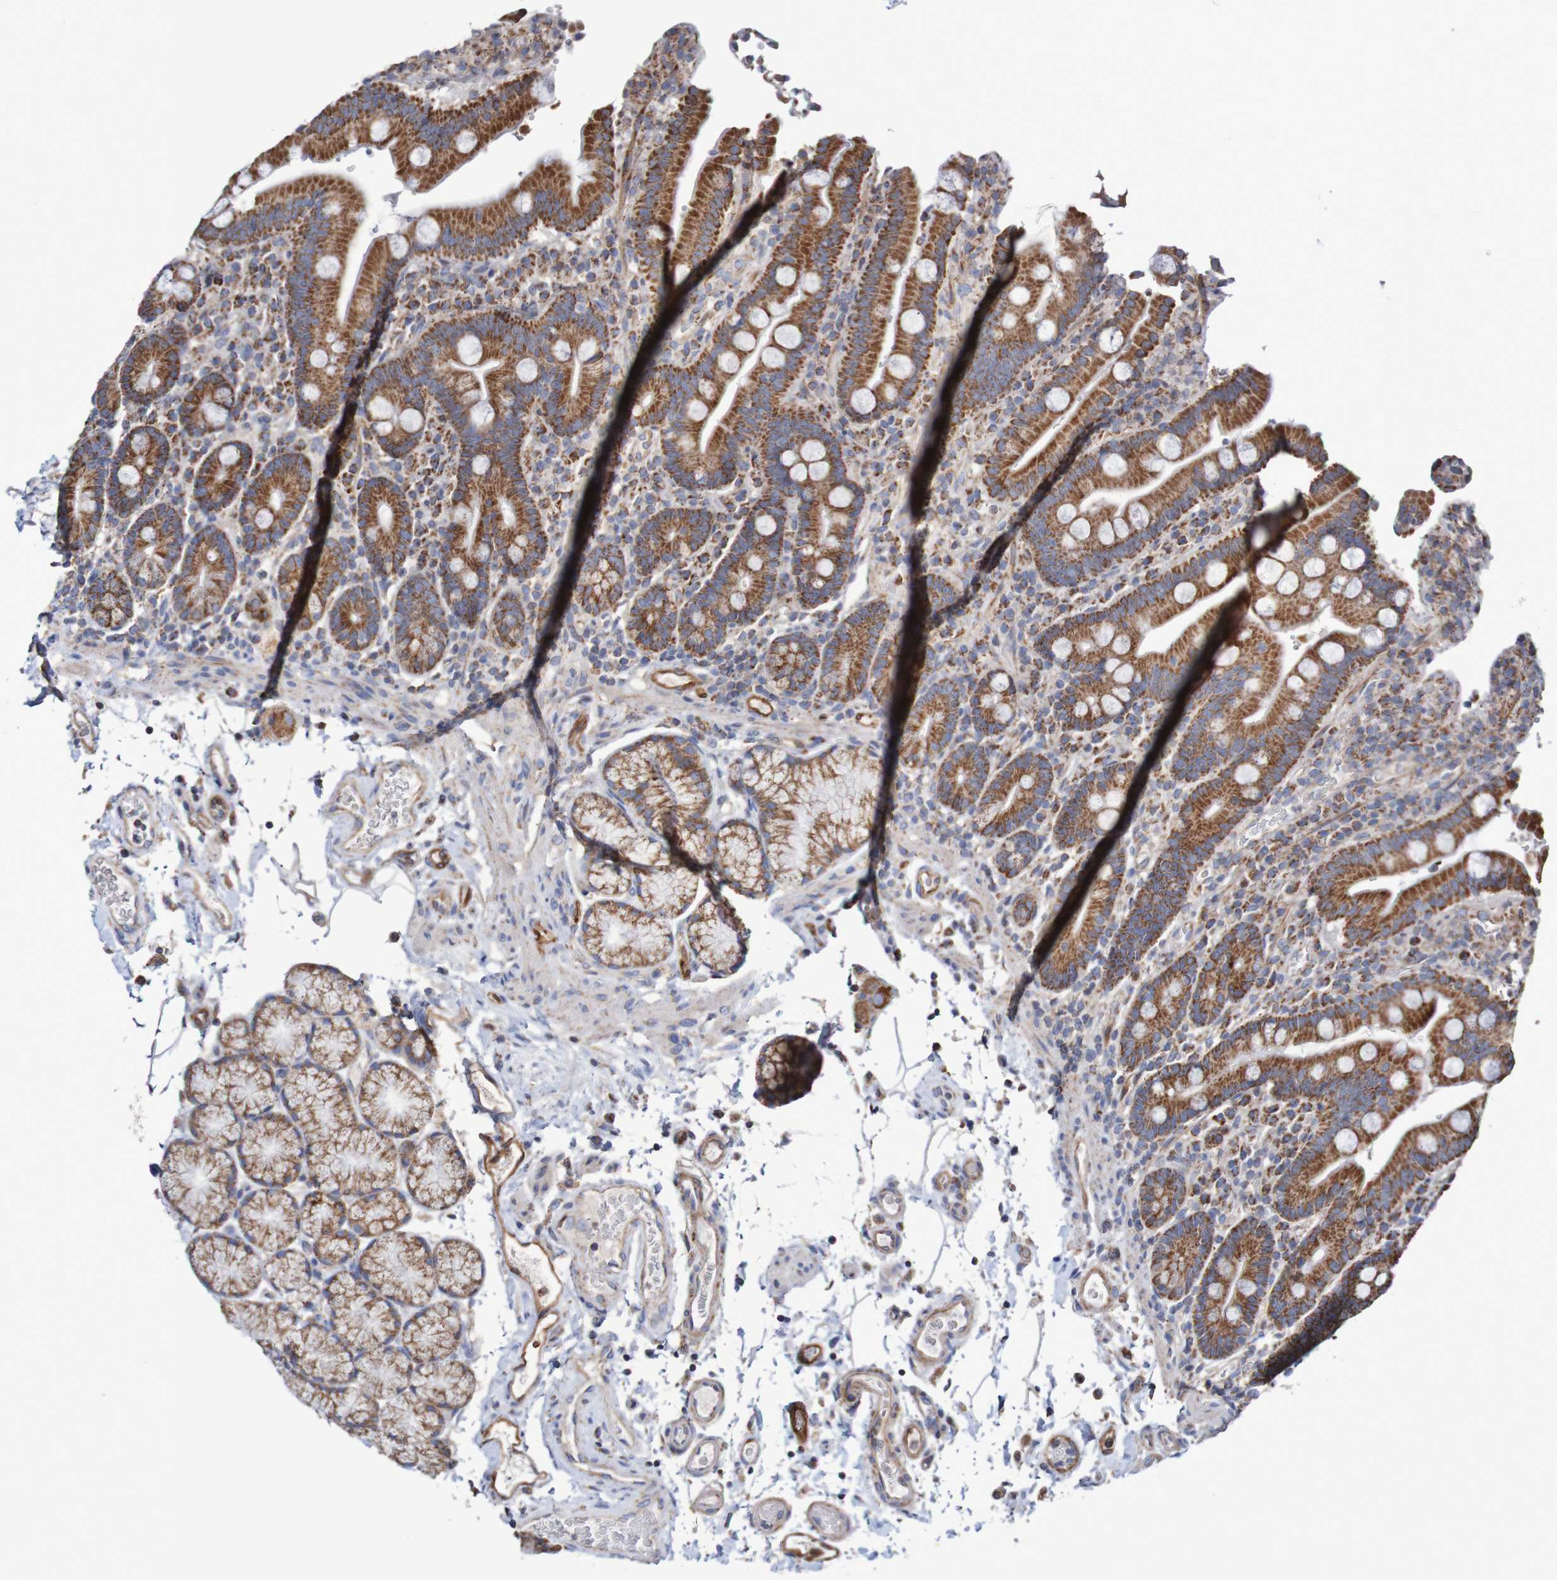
{"staining": {"intensity": "strong", "quantity": ">75%", "location": "cytoplasmic/membranous"}, "tissue": "duodenum", "cell_type": "Glandular cells", "image_type": "normal", "snomed": [{"axis": "morphology", "description": "Normal tissue, NOS"}, {"axis": "topography", "description": "Small intestine, NOS"}], "caption": "This micrograph reveals immunohistochemistry (IHC) staining of unremarkable human duodenum, with high strong cytoplasmic/membranous positivity in approximately >75% of glandular cells.", "gene": "MMEL1", "patient": {"sex": "female", "age": 71}}